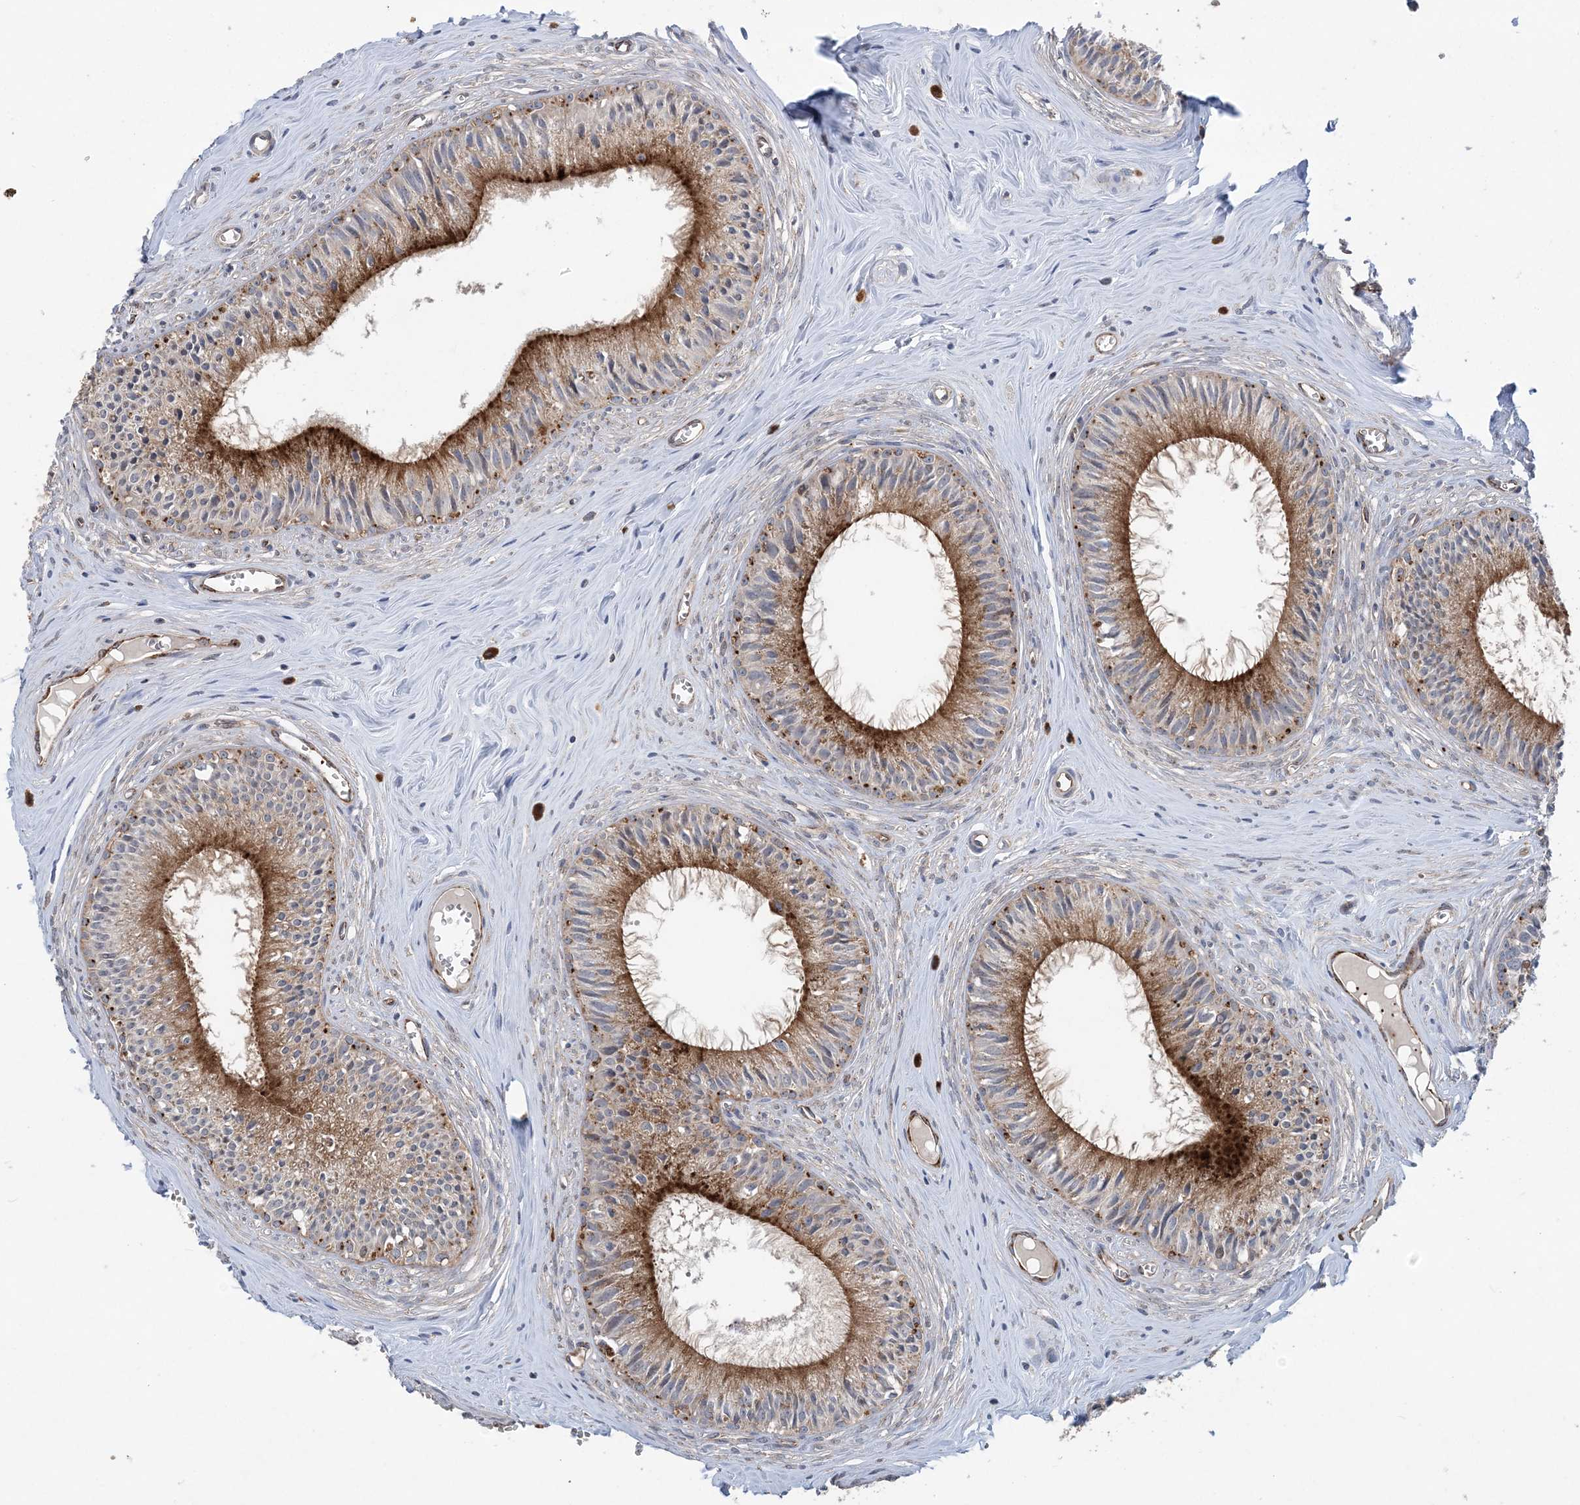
{"staining": {"intensity": "strong", "quantity": ">75%", "location": "cytoplasmic/membranous"}, "tissue": "epididymis", "cell_type": "Glandular cells", "image_type": "normal", "snomed": [{"axis": "morphology", "description": "Normal tissue, NOS"}, {"axis": "topography", "description": "Epididymis"}], "caption": "A micrograph showing strong cytoplasmic/membranous expression in about >75% of glandular cells in normal epididymis, as visualized by brown immunohistochemical staining.", "gene": "PTTG1IP", "patient": {"sex": "male", "age": 36}}